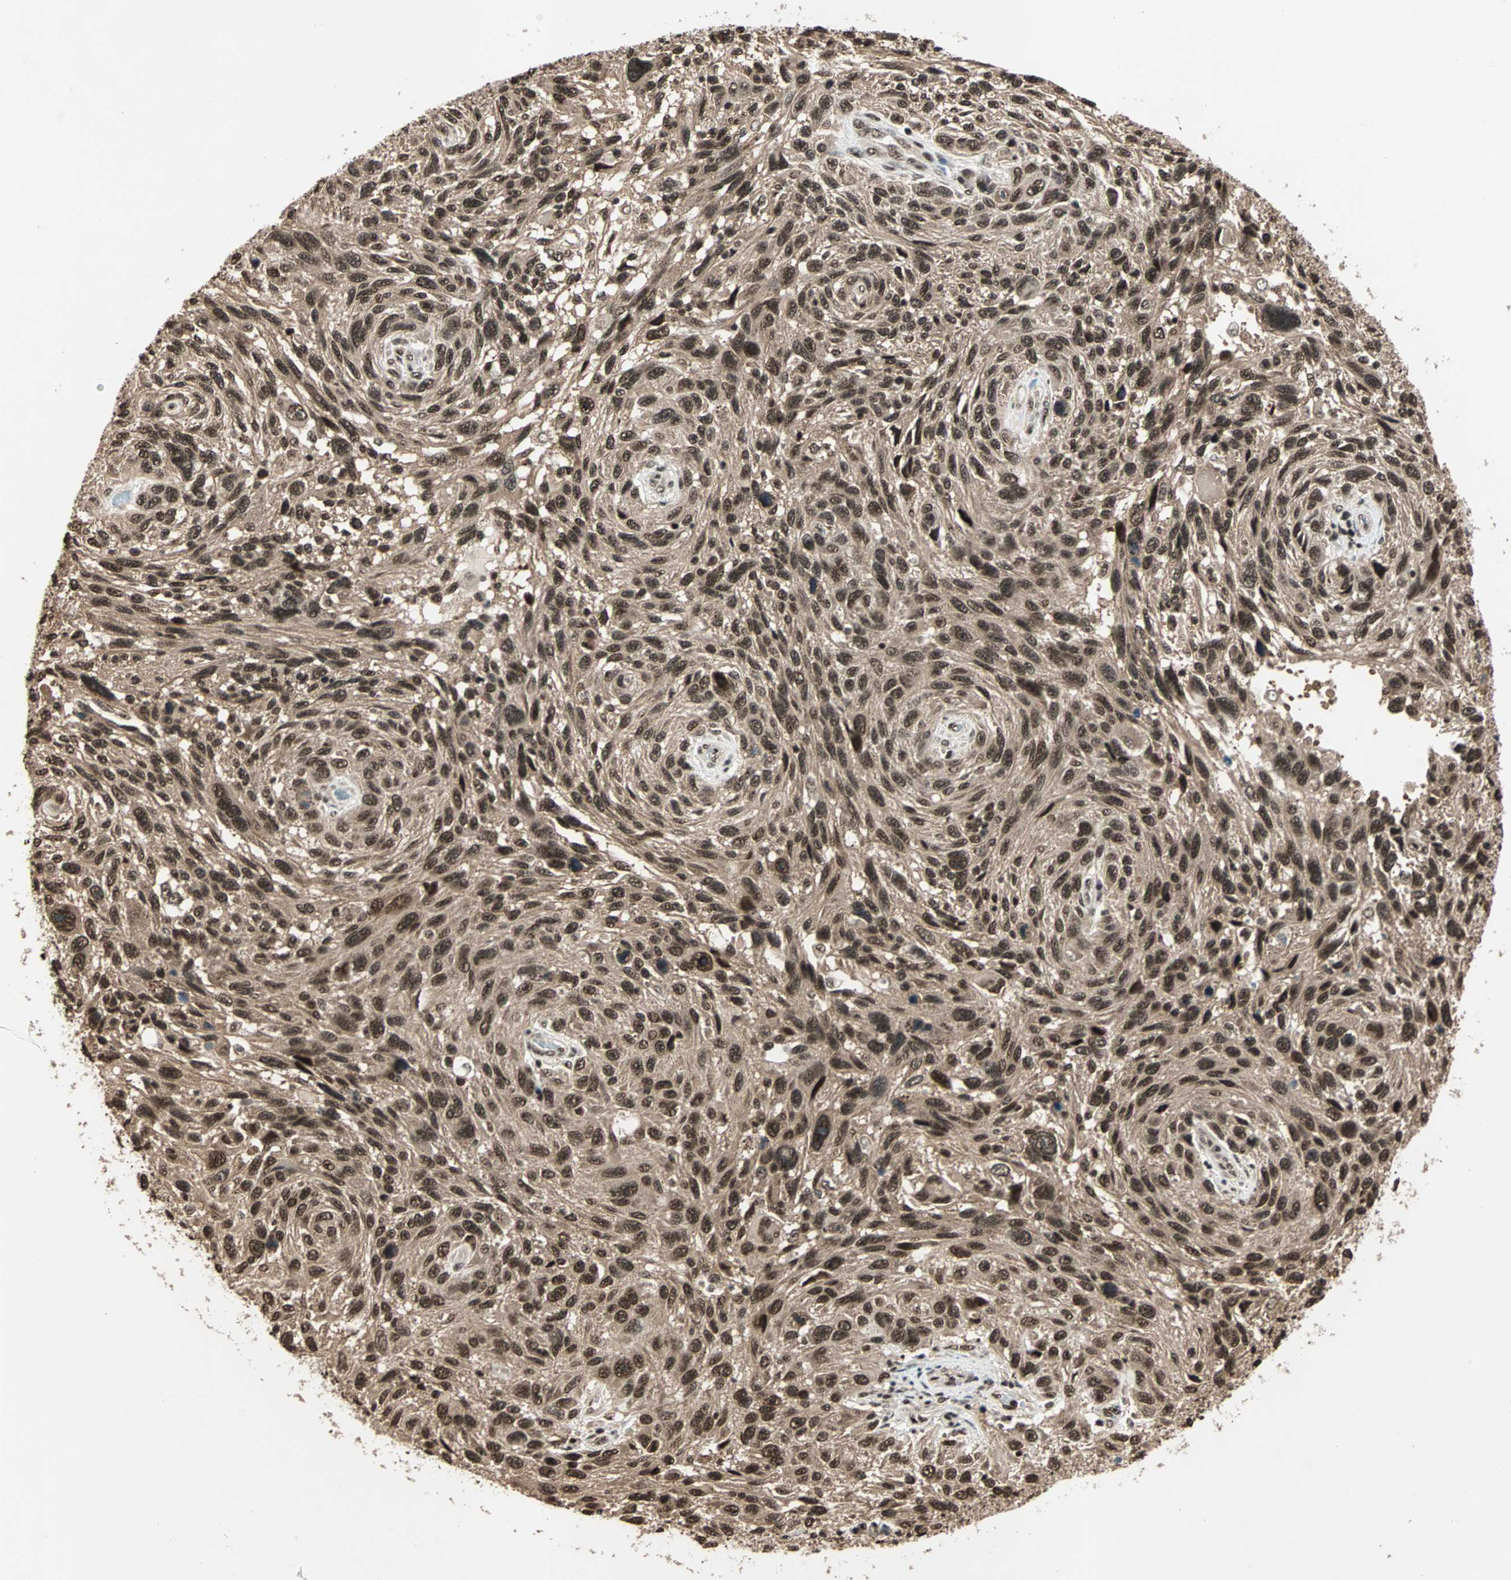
{"staining": {"intensity": "strong", "quantity": ">75%", "location": "cytoplasmic/membranous,nuclear"}, "tissue": "melanoma", "cell_type": "Tumor cells", "image_type": "cancer", "snomed": [{"axis": "morphology", "description": "Malignant melanoma, NOS"}, {"axis": "topography", "description": "Skin"}], "caption": "This photomicrograph shows malignant melanoma stained with IHC to label a protein in brown. The cytoplasmic/membranous and nuclear of tumor cells show strong positivity for the protein. Nuclei are counter-stained blue.", "gene": "ZNF44", "patient": {"sex": "male", "age": 53}}